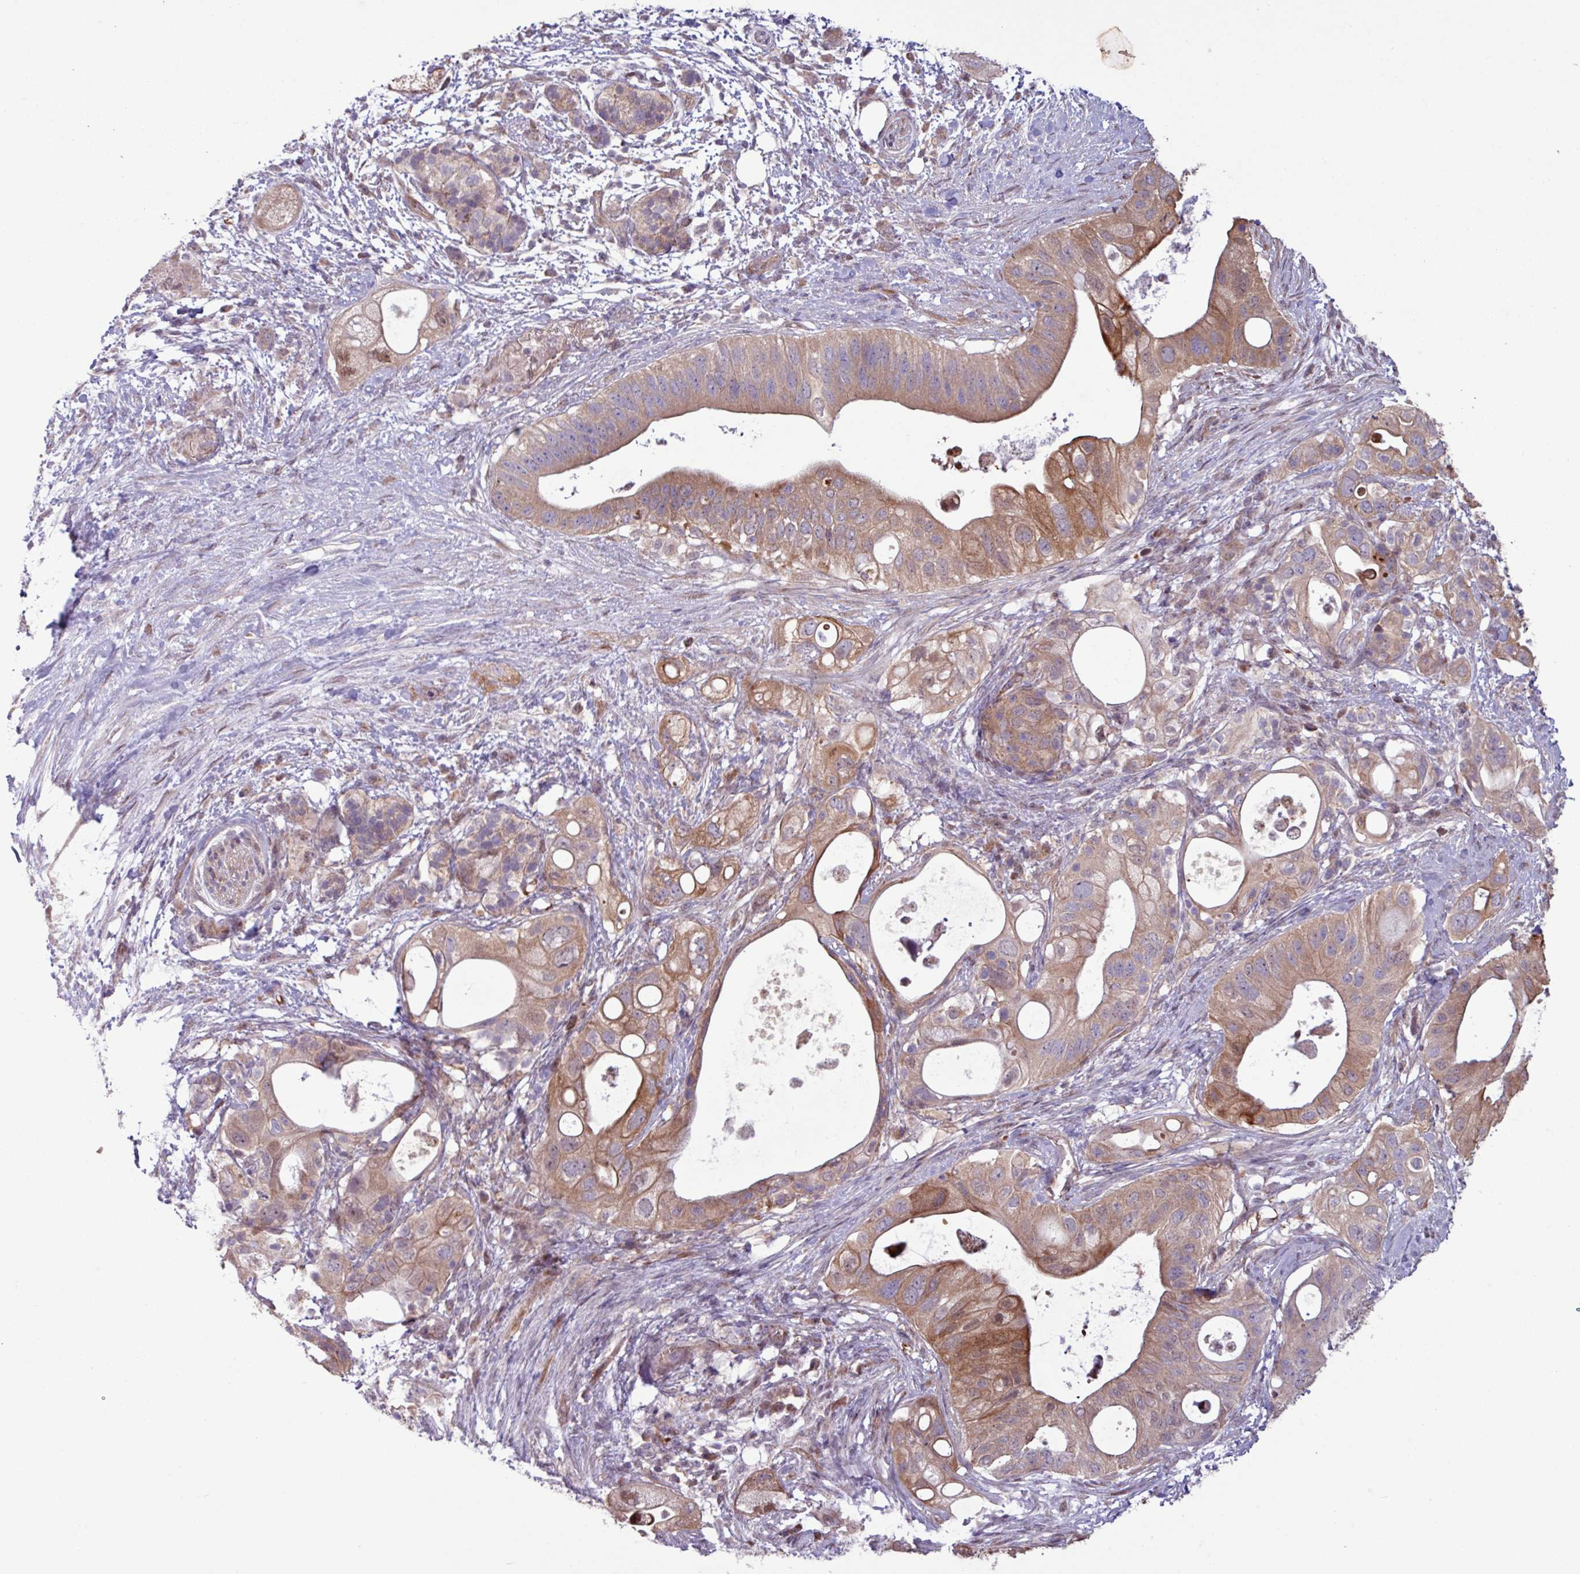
{"staining": {"intensity": "moderate", "quantity": ">75%", "location": "cytoplasmic/membranous"}, "tissue": "pancreatic cancer", "cell_type": "Tumor cells", "image_type": "cancer", "snomed": [{"axis": "morphology", "description": "Adenocarcinoma, NOS"}, {"axis": "topography", "description": "Pancreas"}], "caption": "Pancreatic cancer tissue shows moderate cytoplasmic/membranous expression in approximately >75% of tumor cells The staining was performed using DAB to visualize the protein expression in brown, while the nuclei were stained in blue with hematoxylin (Magnification: 20x).", "gene": "PDPR", "patient": {"sex": "female", "age": 72}}